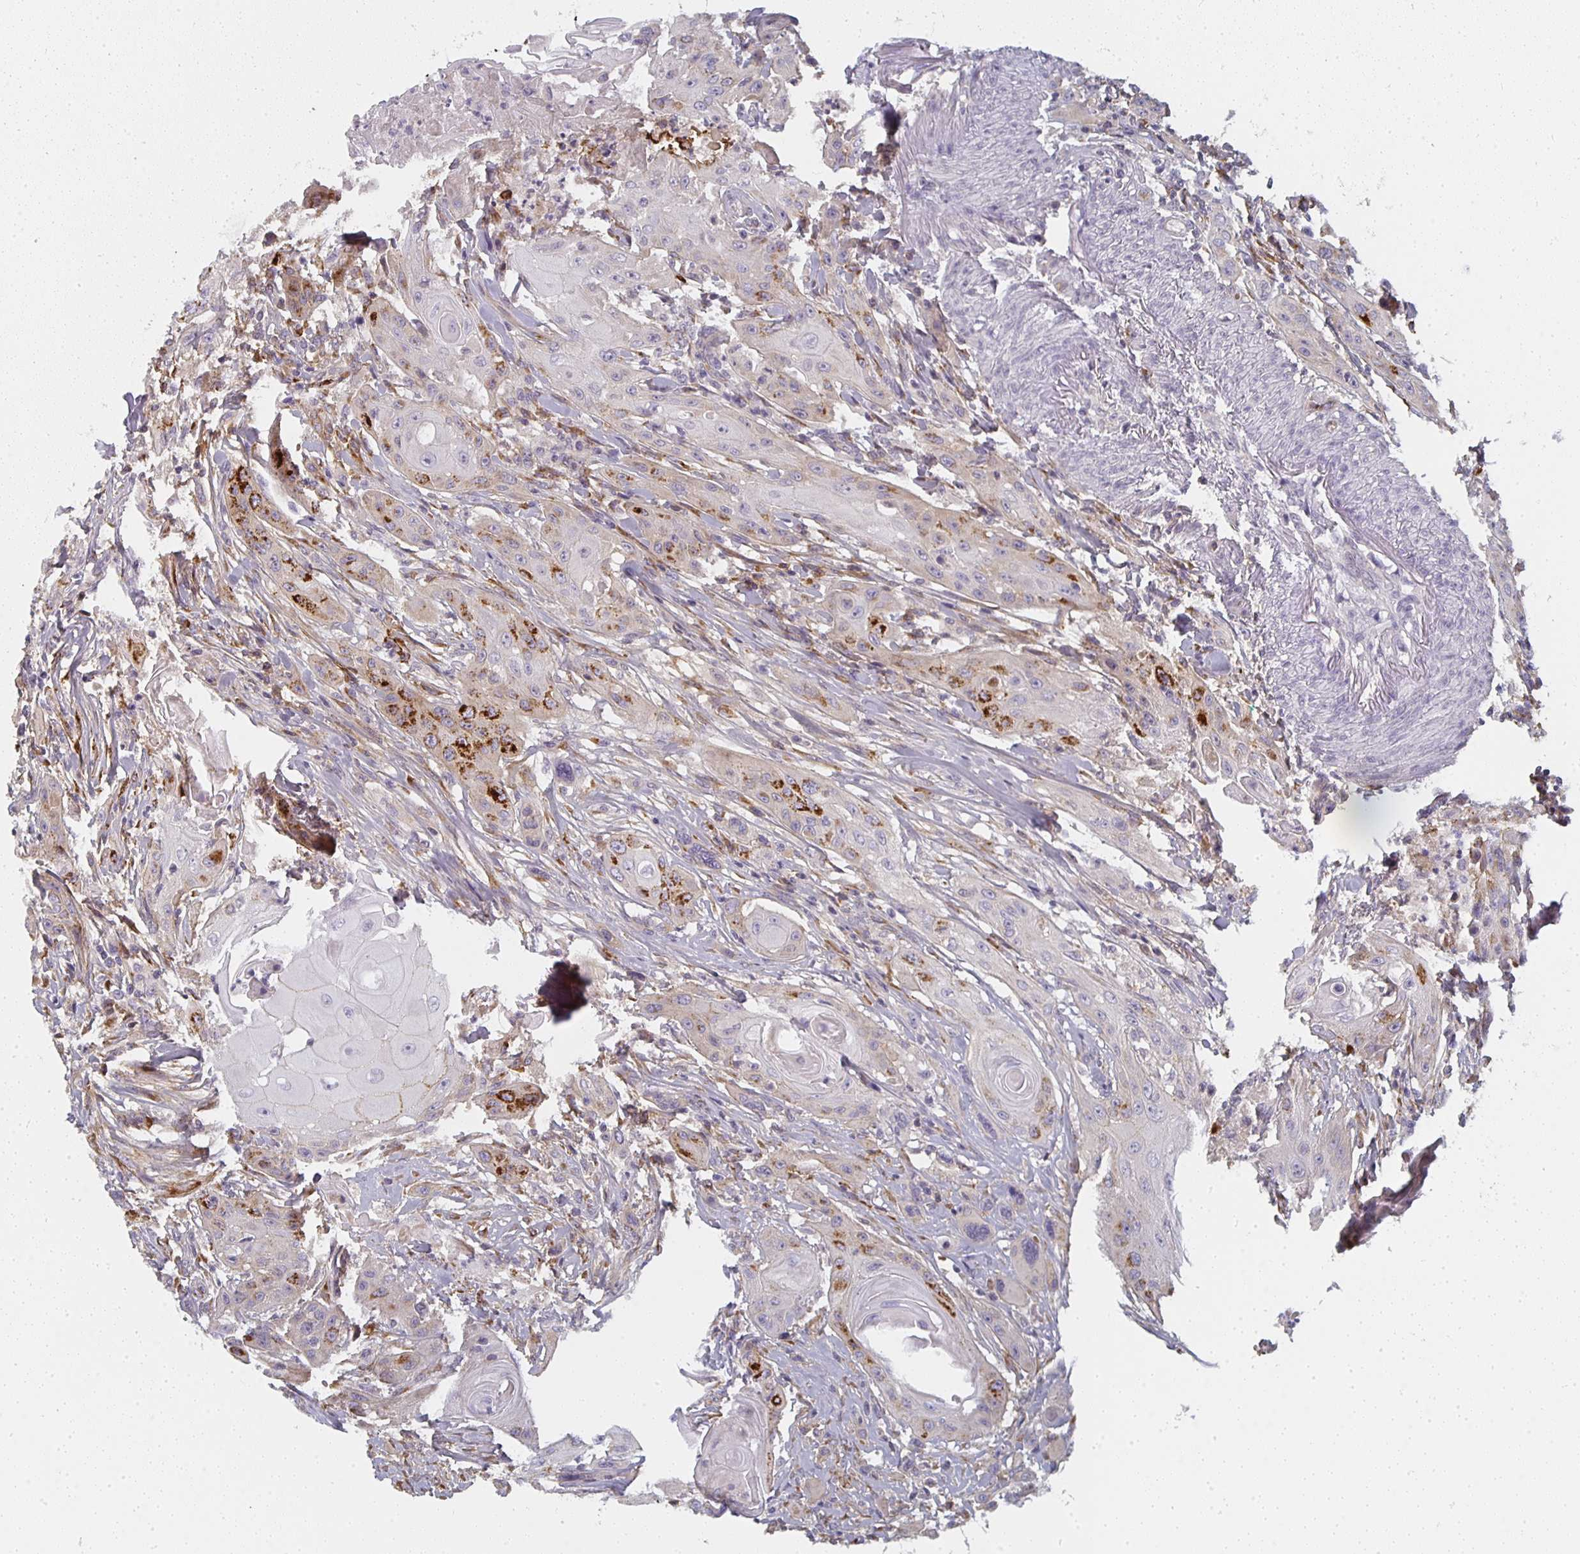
{"staining": {"intensity": "strong", "quantity": "<25%", "location": "cytoplasmic/membranous"}, "tissue": "head and neck cancer", "cell_type": "Tumor cells", "image_type": "cancer", "snomed": [{"axis": "morphology", "description": "Squamous cell carcinoma, NOS"}, {"axis": "topography", "description": "Oral tissue"}, {"axis": "topography", "description": "Head-Neck"}, {"axis": "topography", "description": "Neck, NOS"}], "caption": "Immunohistochemistry histopathology image of neoplastic tissue: human head and neck squamous cell carcinoma stained using IHC displays medium levels of strong protein expression localized specifically in the cytoplasmic/membranous of tumor cells, appearing as a cytoplasmic/membranous brown color.", "gene": "CTHRC1", "patient": {"sex": "female", "age": 55}}